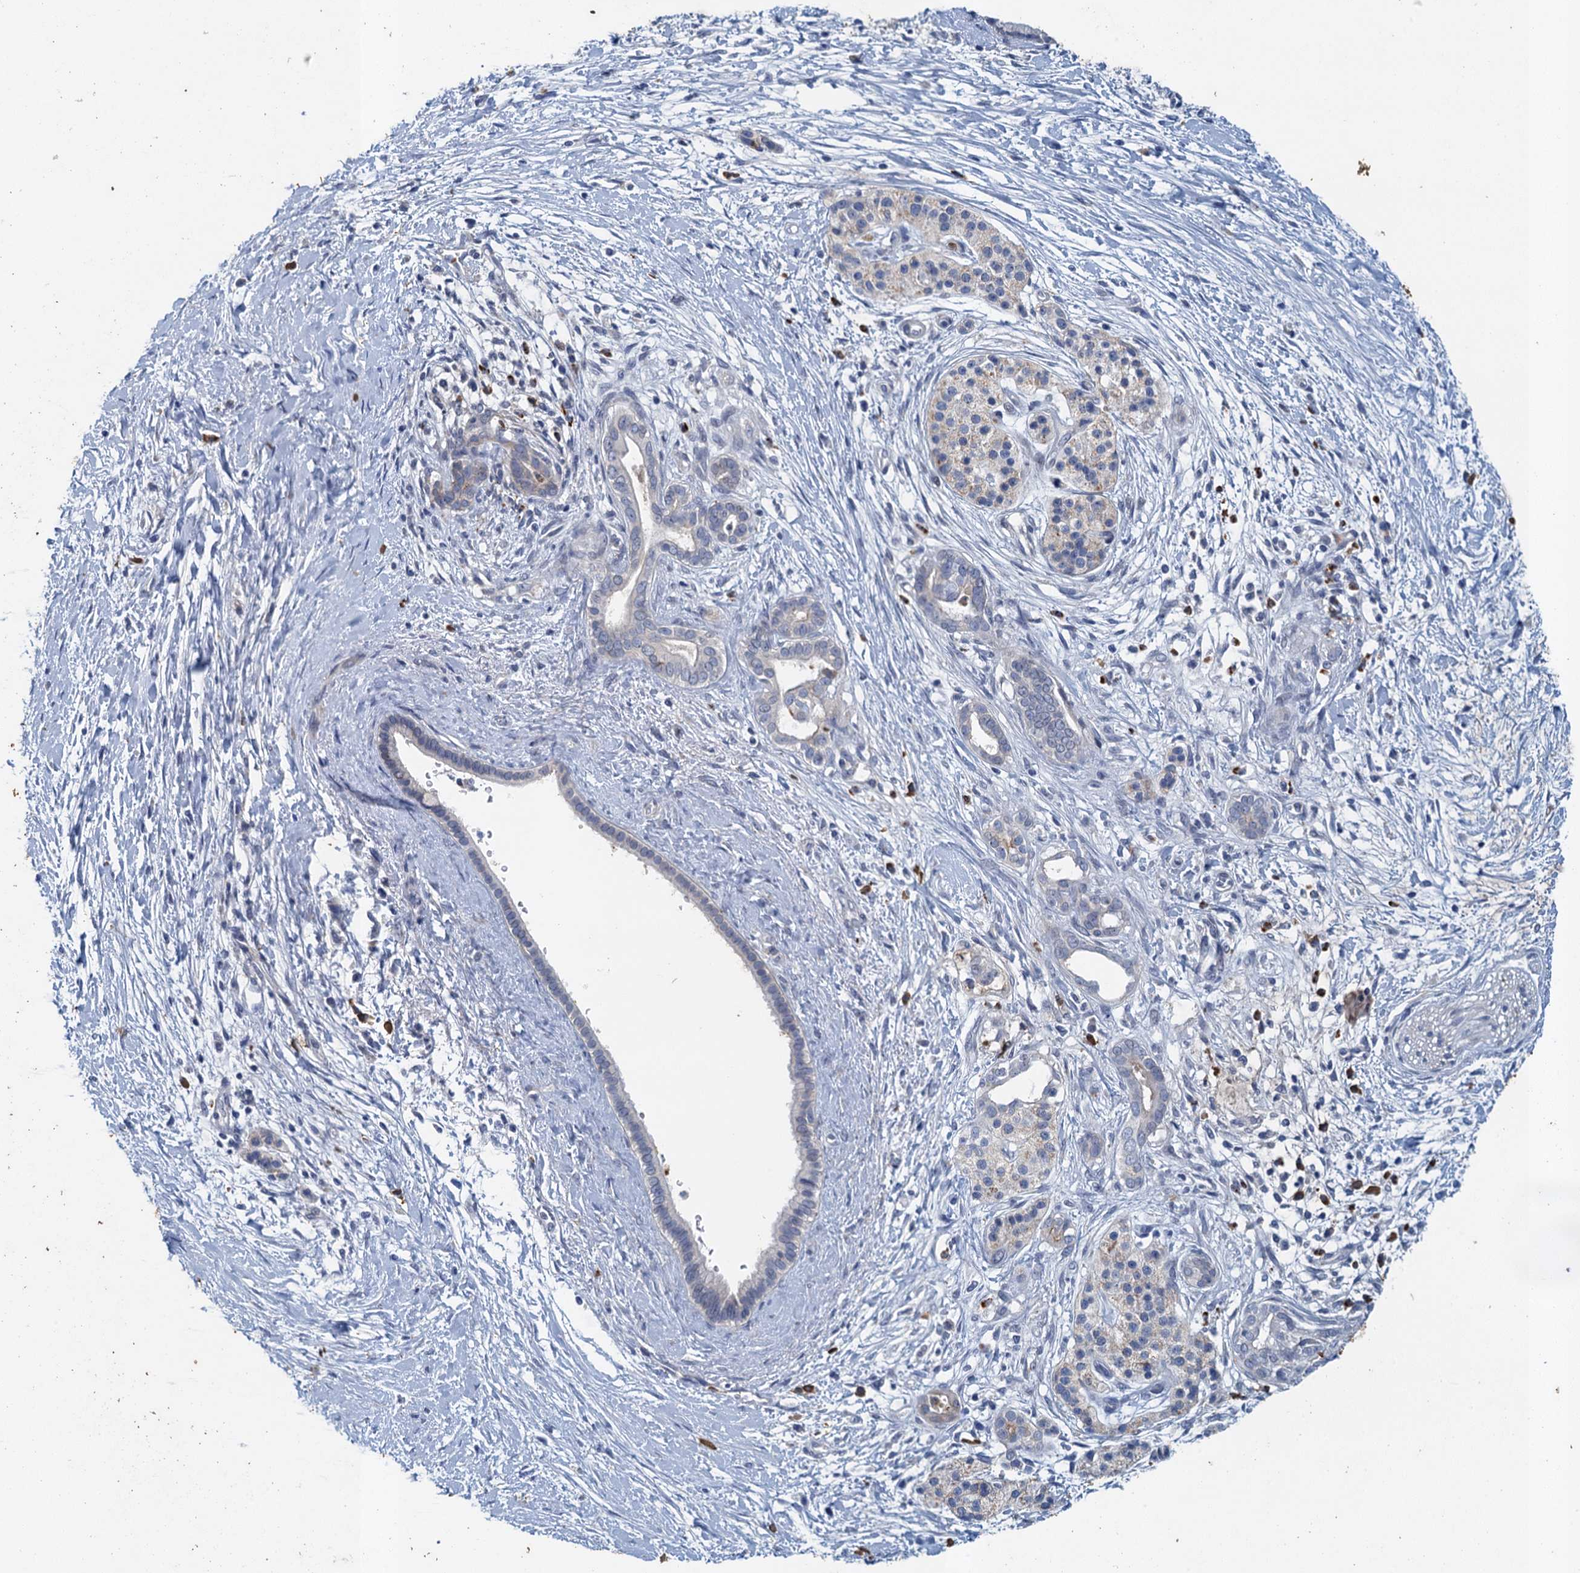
{"staining": {"intensity": "moderate", "quantity": "<25%", "location": "cytoplasmic/membranous"}, "tissue": "pancreatic cancer", "cell_type": "Tumor cells", "image_type": "cancer", "snomed": [{"axis": "morphology", "description": "Adenocarcinoma, NOS"}, {"axis": "topography", "description": "Pancreas"}], "caption": "Immunohistochemistry image of pancreatic cancer stained for a protein (brown), which demonstrates low levels of moderate cytoplasmic/membranous staining in approximately <25% of tumor cells.", "gene": "TPCN1", "patient": {"sex": "male", "age": 58}}